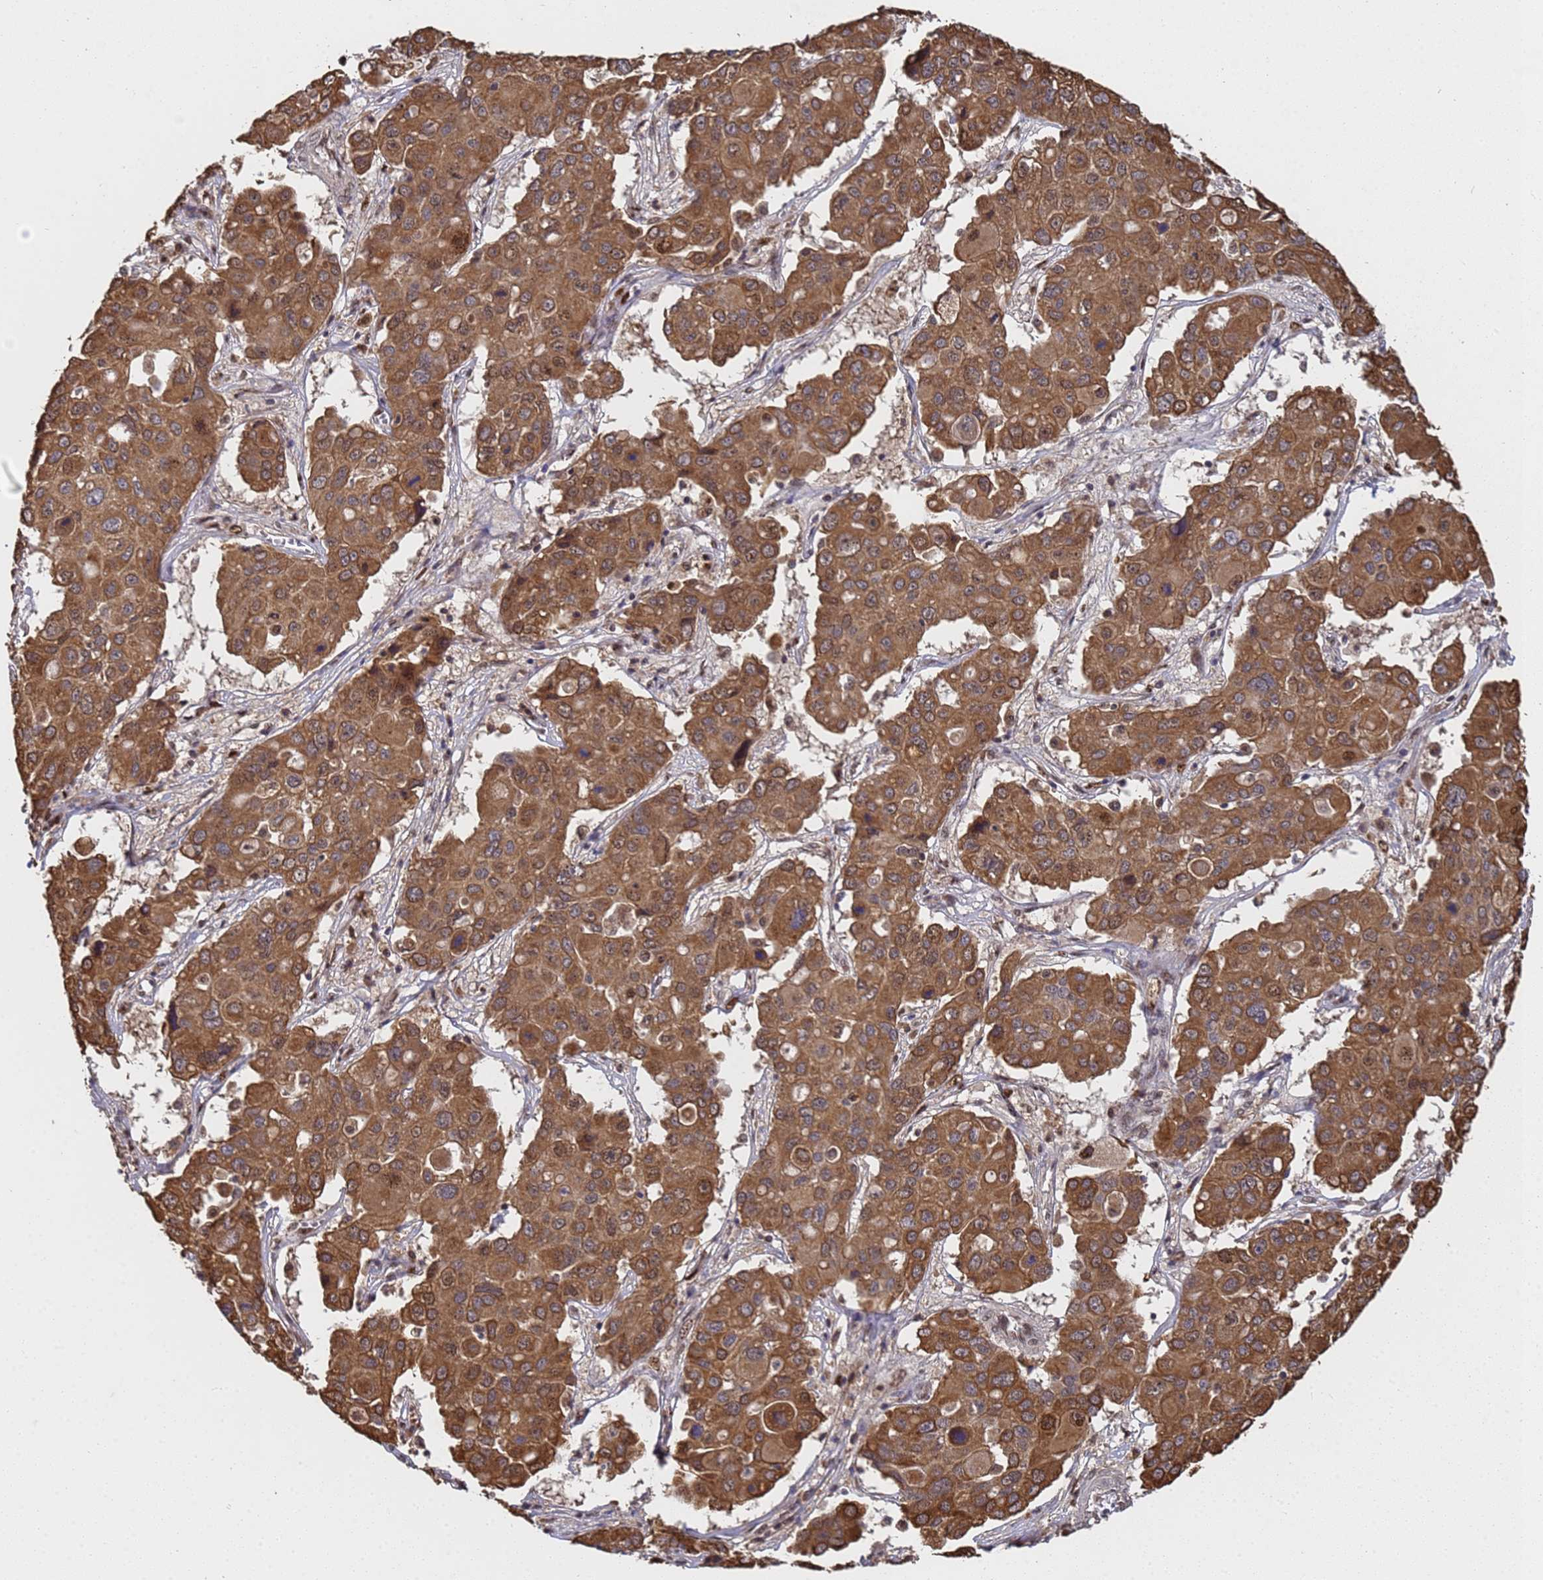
{"staining": {"intensity": "moderate", "quantity": ">75%", "location": "cytoplasmic/membranous,nuclear"}, "tissue": "liver cancer", "cell_type": "Tumor cells", "image_type": "cancer", "snomed": [{"axis": "morphology", "description": "Cholangiocarcinoma"}, {"axis": "topography", "description": "Liver"}], "caption": "Protein staining reveals moderate cytoplasmic/membranous and nuclear staining in approximately >75% of tumor cells in cholangiocarcinoma (liver). (brown staining indicates protein expression, while blue staining denotes nuclei).", "gene": "SECISBP2", "patient": {"sex": "male", "age": 67}}